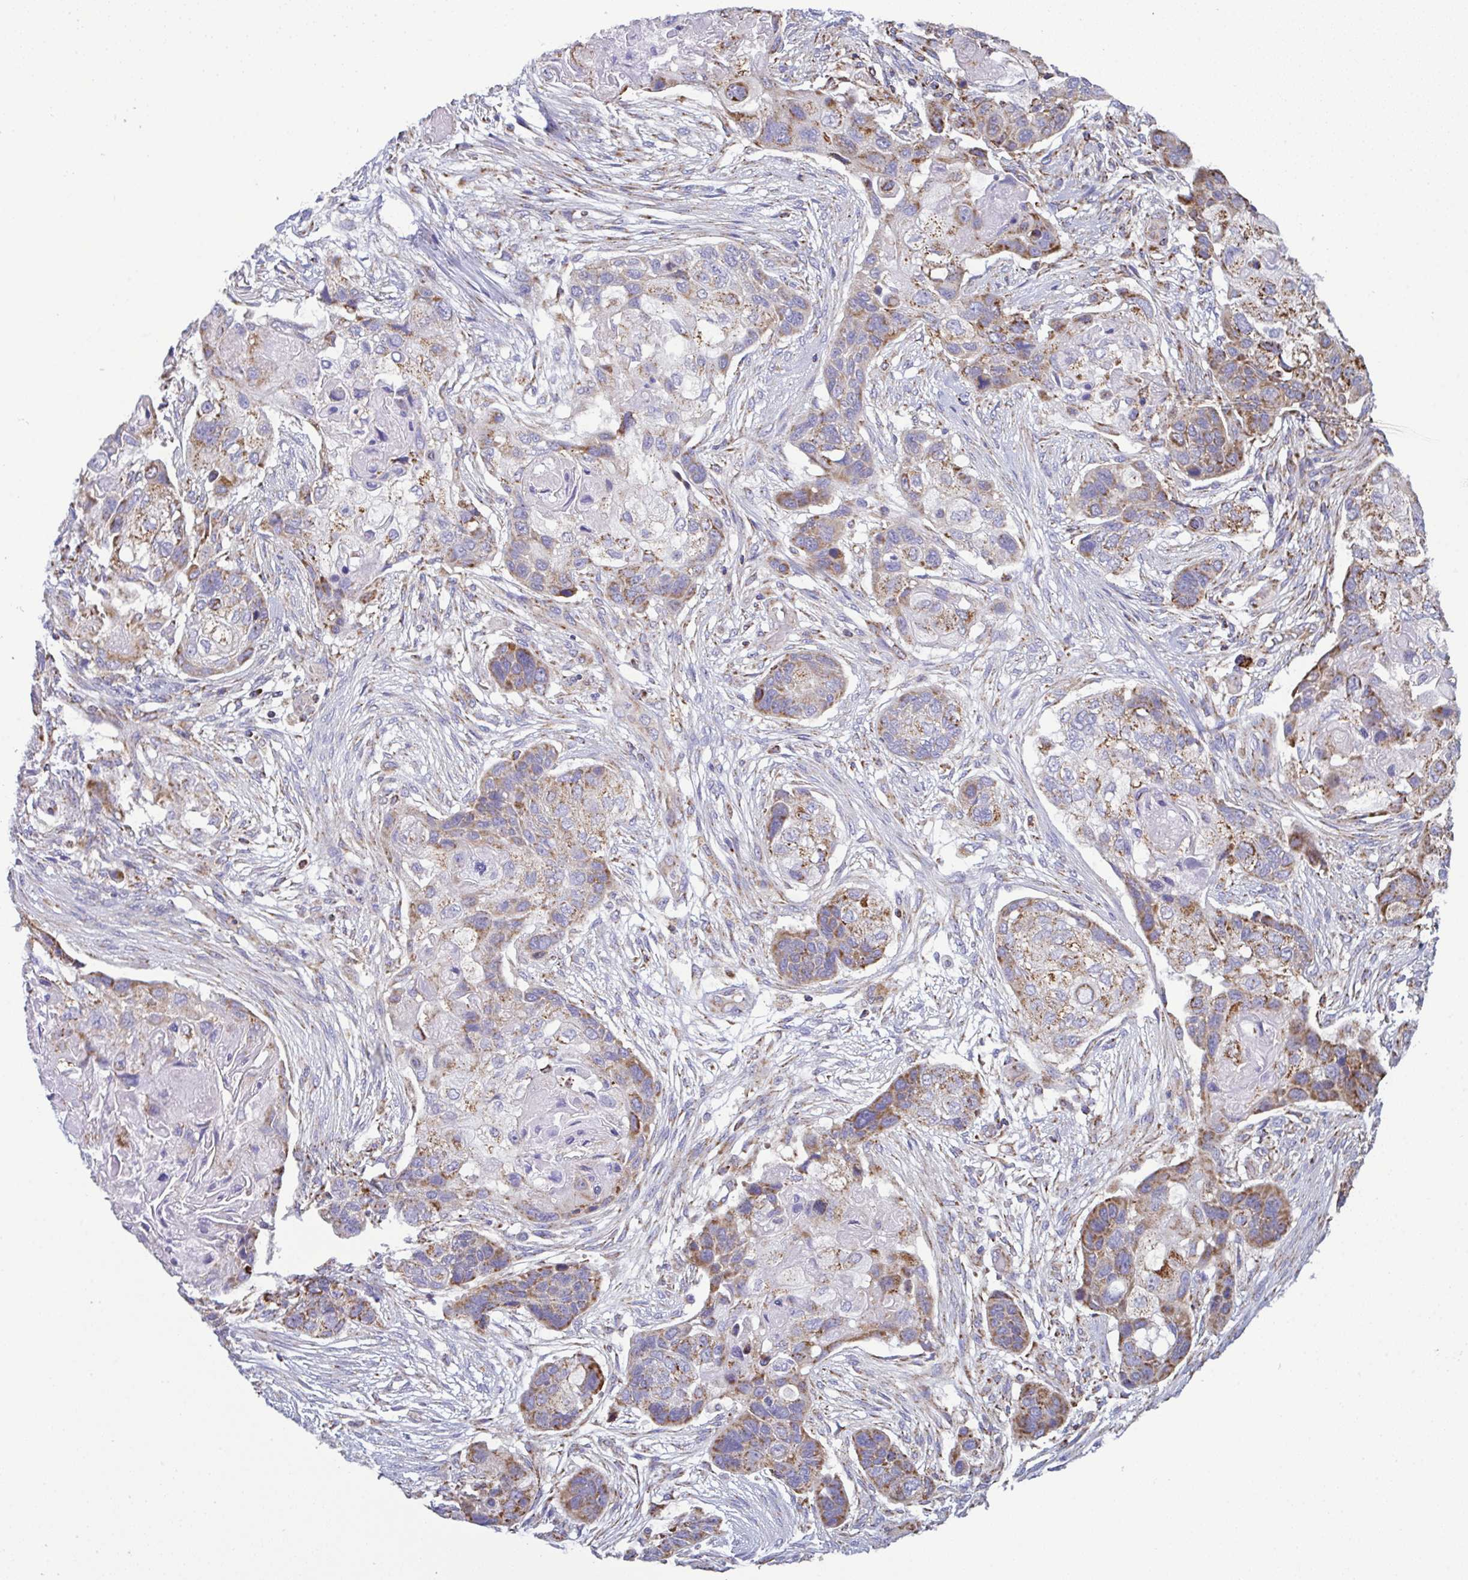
{"staining": {"intensity": "moderate", "quantity": "25%-75%", "location": "cytoplasmic/membranous"}, "tissue": "lung cancer", "cell_type": "Tumor cells", "image_type": "cancer", "snomed": [{"axis": "morphology", "description": "Squamous cell carcinoma, NOS"}, {"axis": "topography", "description": "Lung"}], "caption": "Protein expression analysis of squamous cell carcinoma (lung) shows moderate cytoplasmic/membranous expression in approximately 25%-75% of tumor cells.", "gene": "CSDE1", "patient": {"sex": "male", "age": 69}}